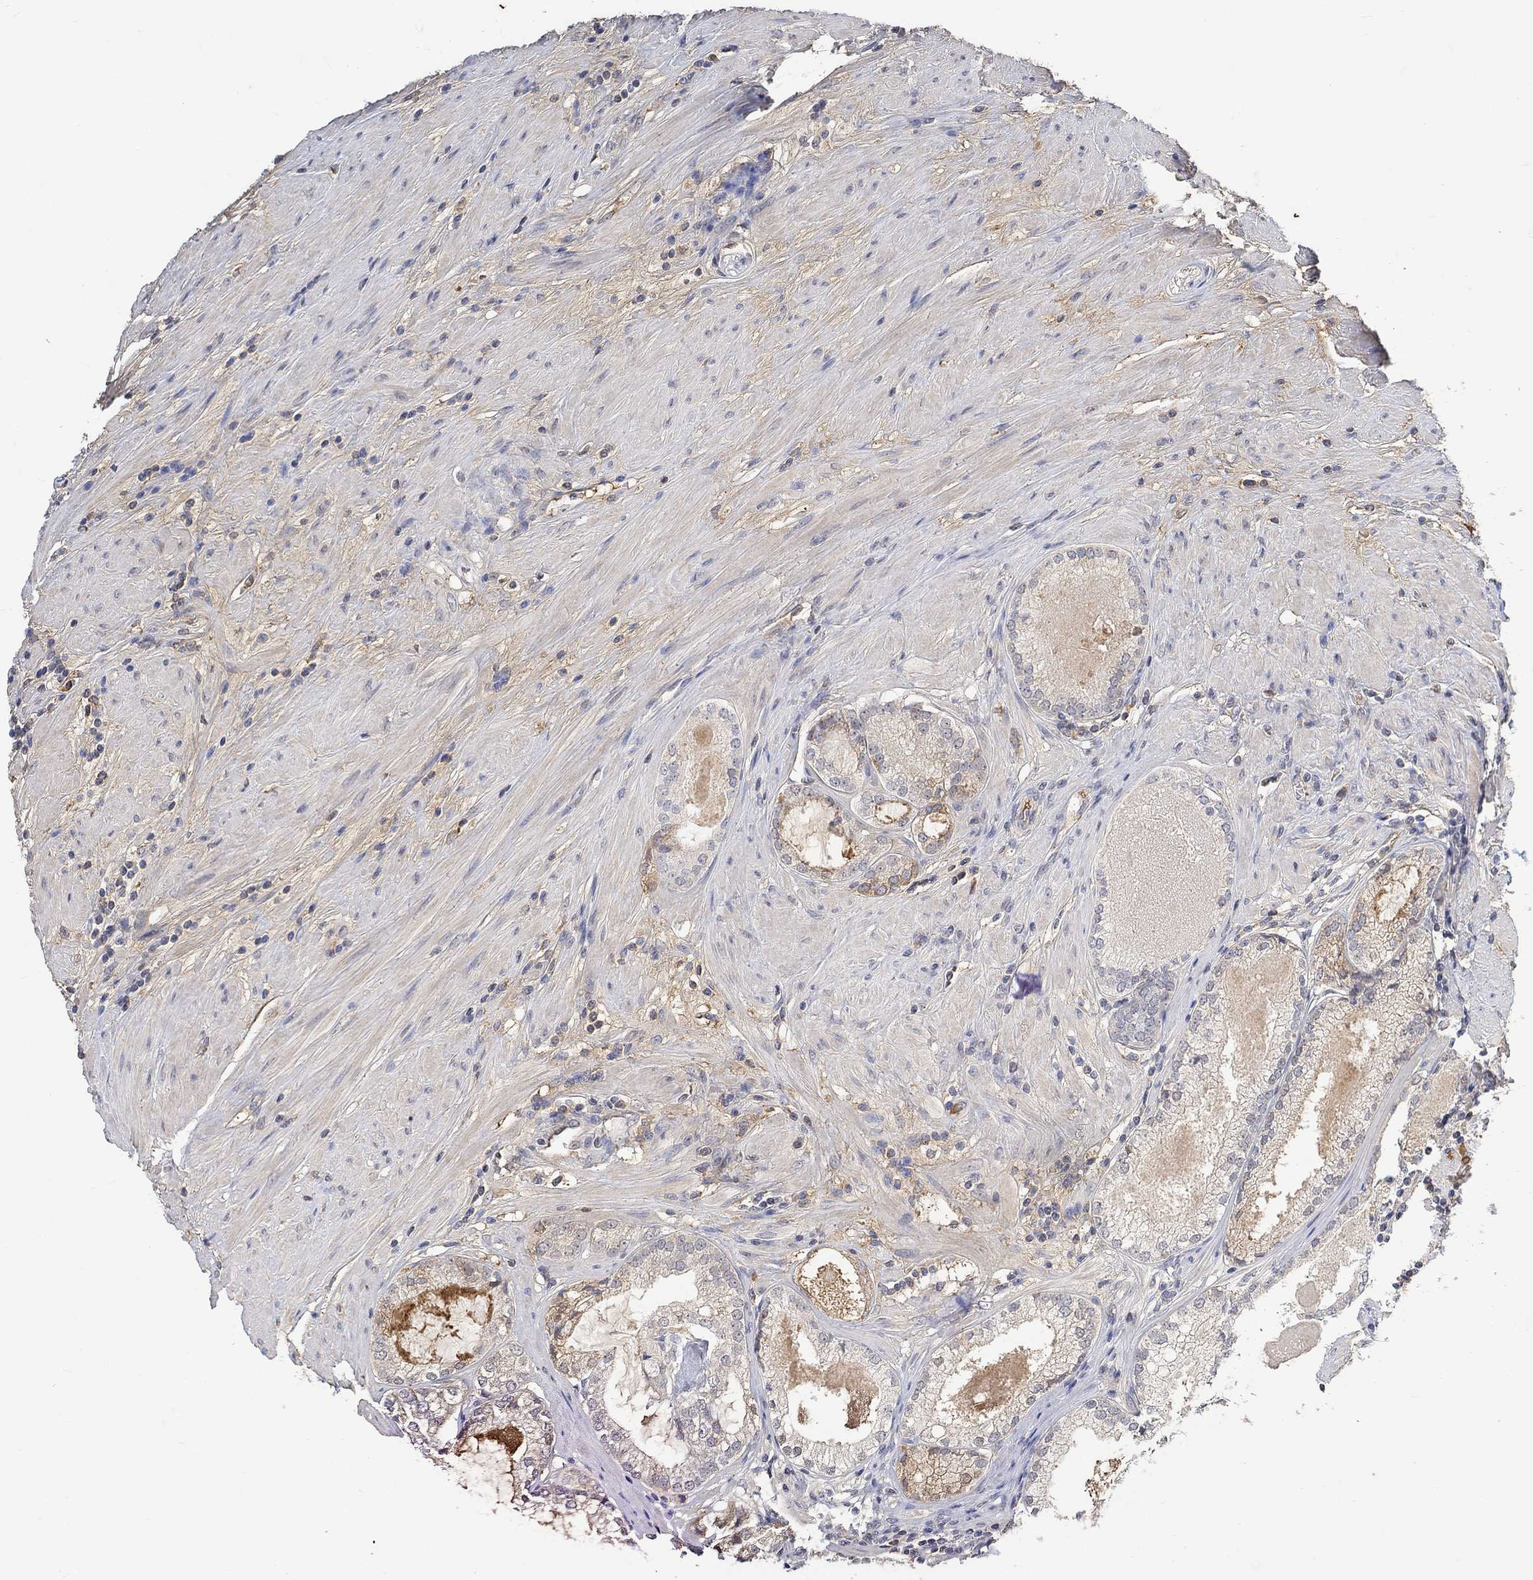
{"staining": {"intensity": "negative", "quantity": "none", "location": "none"}, "tissue": "prostate cancer", "cell_type": "Tumor cells", "image_type": "cancer", "snomed": [{"axis": "morphology", "description": "Adenocarcinoma, High grade"}, {"axis": "topography", "description": "Prostate and seminal vesicle, NOS"}], "caption": "The photomicrograph reveals no significant staining in tumor cells of adenocarcinoma (high-grade) (prostate).", "gene": "MSTN", "patient": {"sex": "male", "age": 62}}